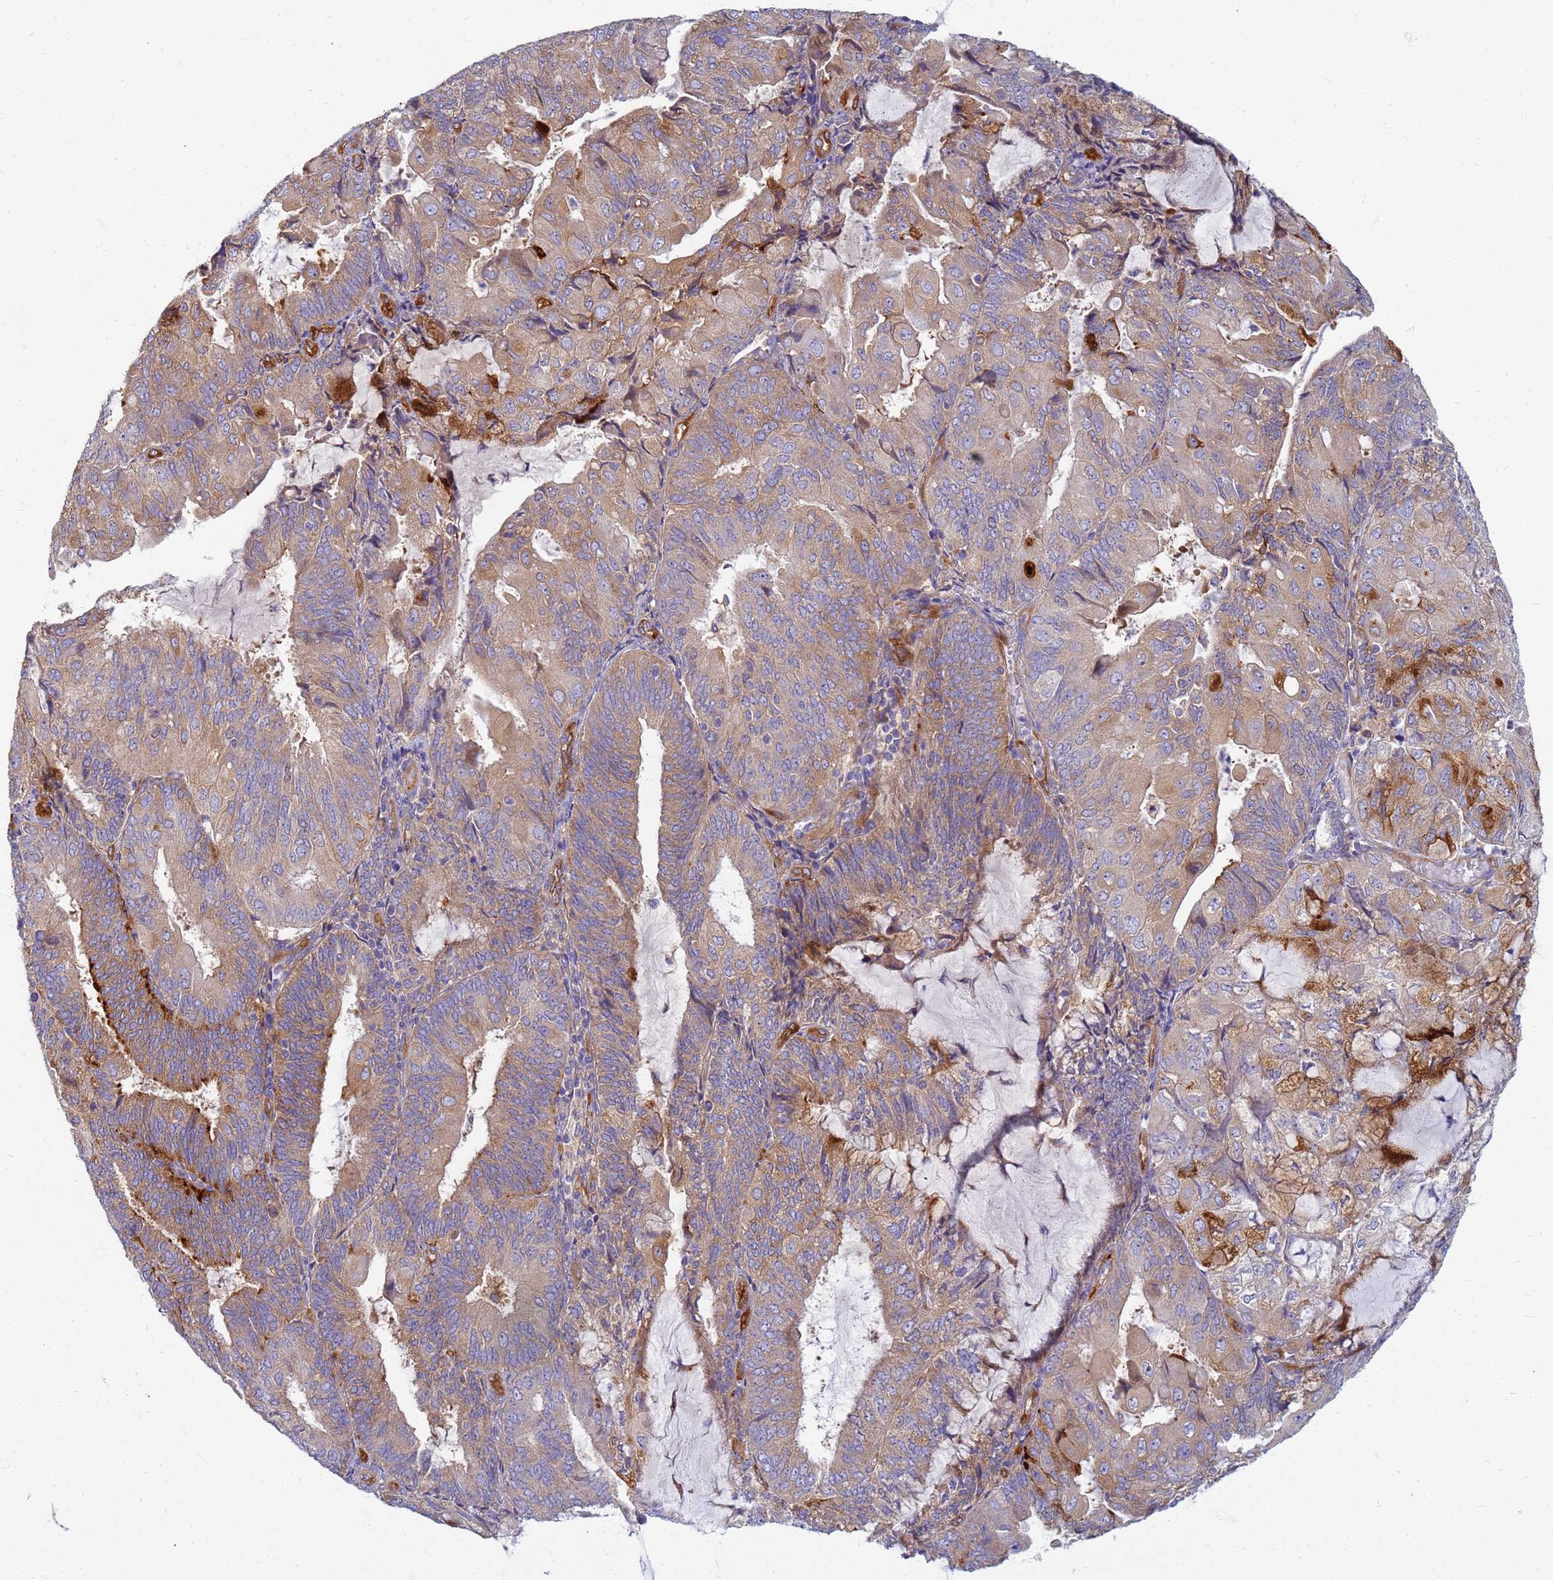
{"staining": {"intensity": "moderate", "quantity": ">75%", "location": "cytoplasmic/membranous"}, "tissue": "endometrial cancer", "cell_type": "Tumor cells", "image_type": "cancer", "snomed": [{"axis": "morphology", "description": "Adenocarcinoma, NOS"}, {"axis": "topography", "description": "Endometrium"}], "caption": "This photomicrograph reveals endometrial adenocarcinoma stained with immunohistochemistry to label a protein in brown. The cytoplasmic/membranous of tumor cells show moderate positivity for the protein. Nuclei are counter-stained blue.", "gene": "EEA1", "patient": {"sex": "female", "age": 81}}